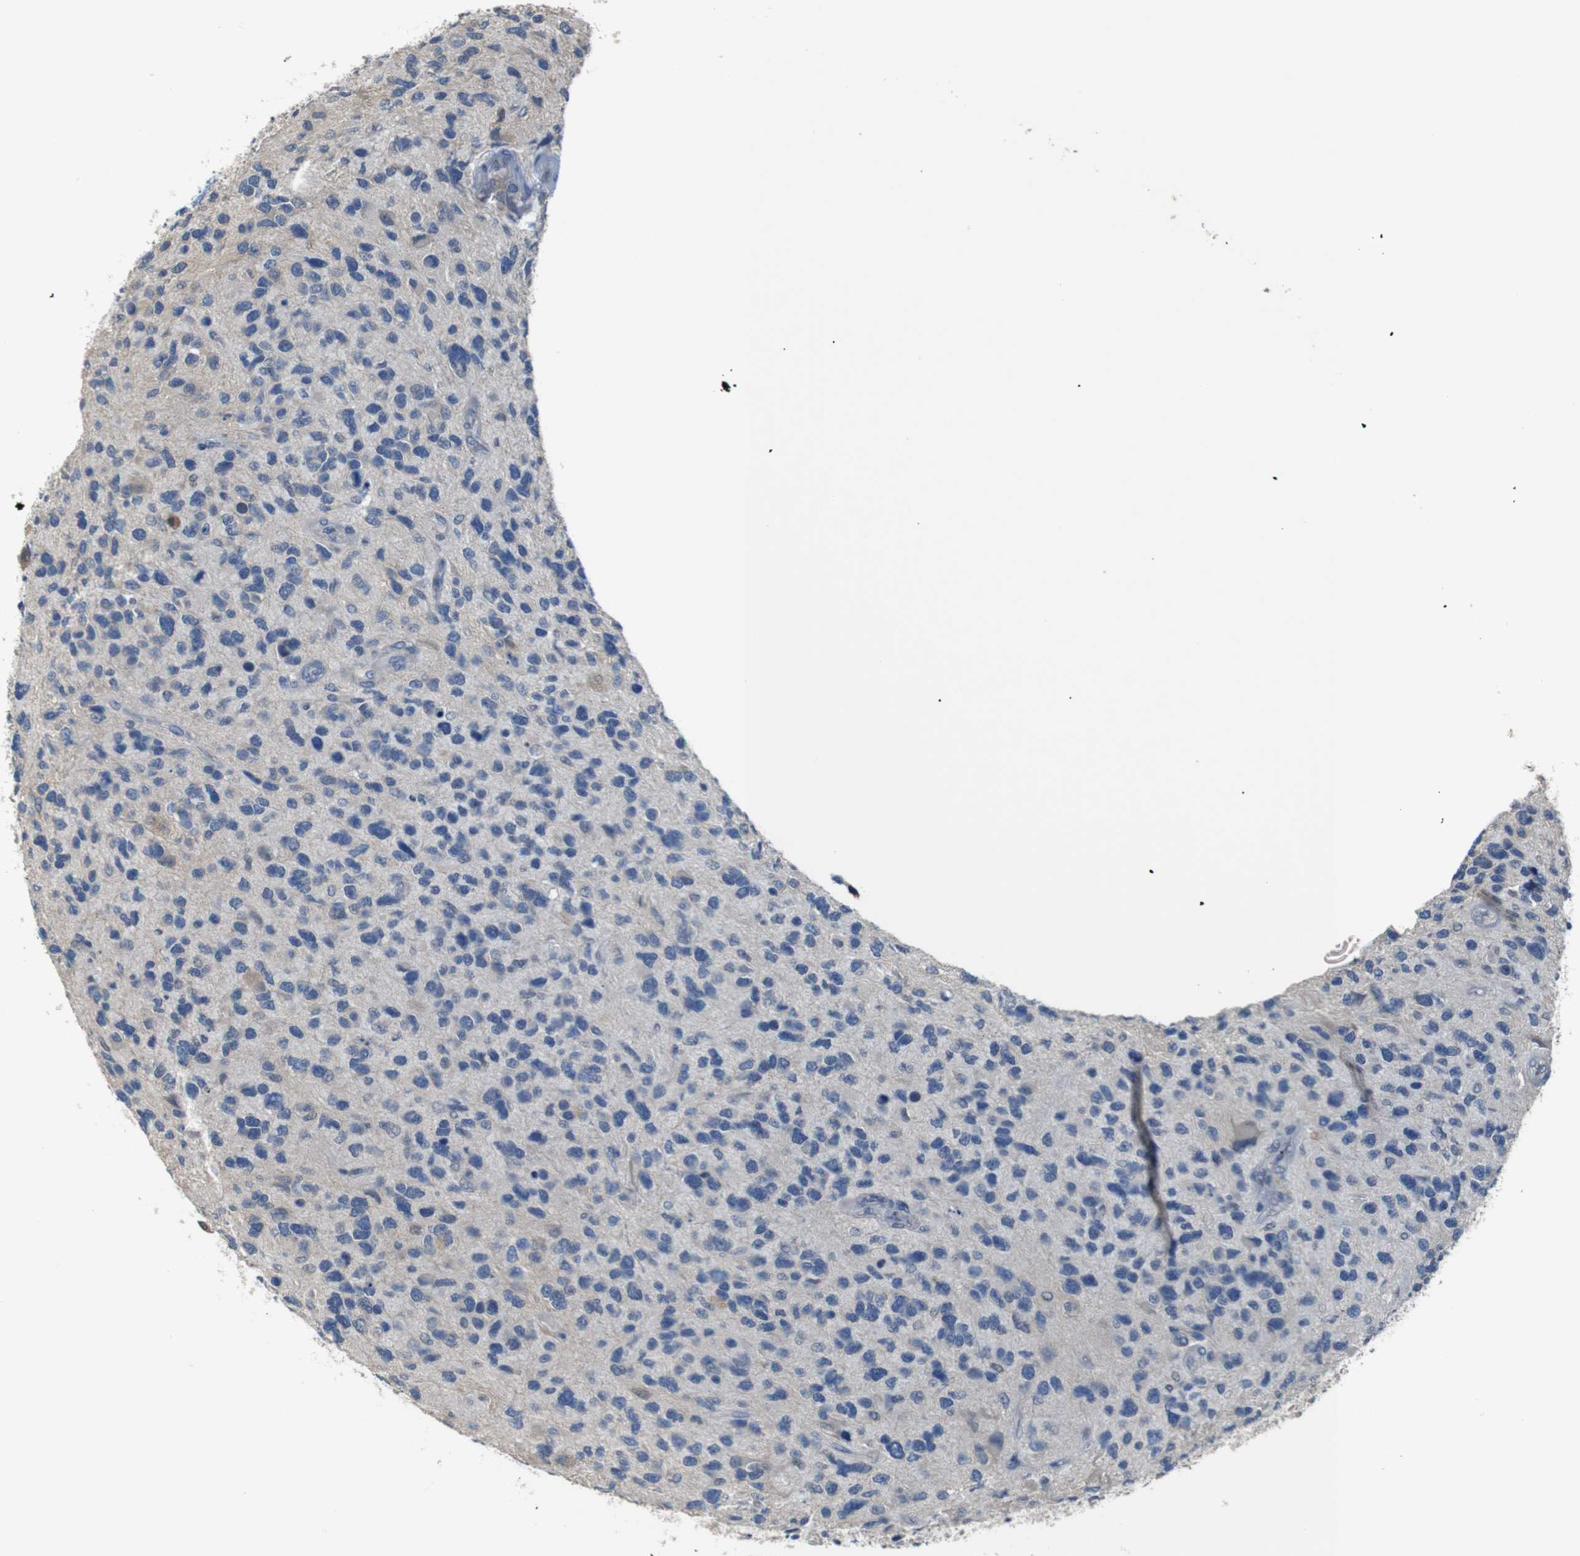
{"staining": {"intensity": "negative", "quantity": "none", "location": "none"}, "tissue": "glioma", "cell_type": "Tumor cells", "image_type": "cancer", "snomed": [{"axis": "morphology", "description": "Glioma, malignant, High grade"}, {"axis": "topography", "description": "Brain"}], "caption": "IHC histopathology image of neoplastic tissue: glioma stained with DAB (3,3'-diaminobenzidine) reveals no significant protein staining in tumor cells. (DAB immunohistochemistry visualized using brightfield microscopy, high magnification).", "gene": "SFN", "patient": {"sex": "female", "age": 58}}